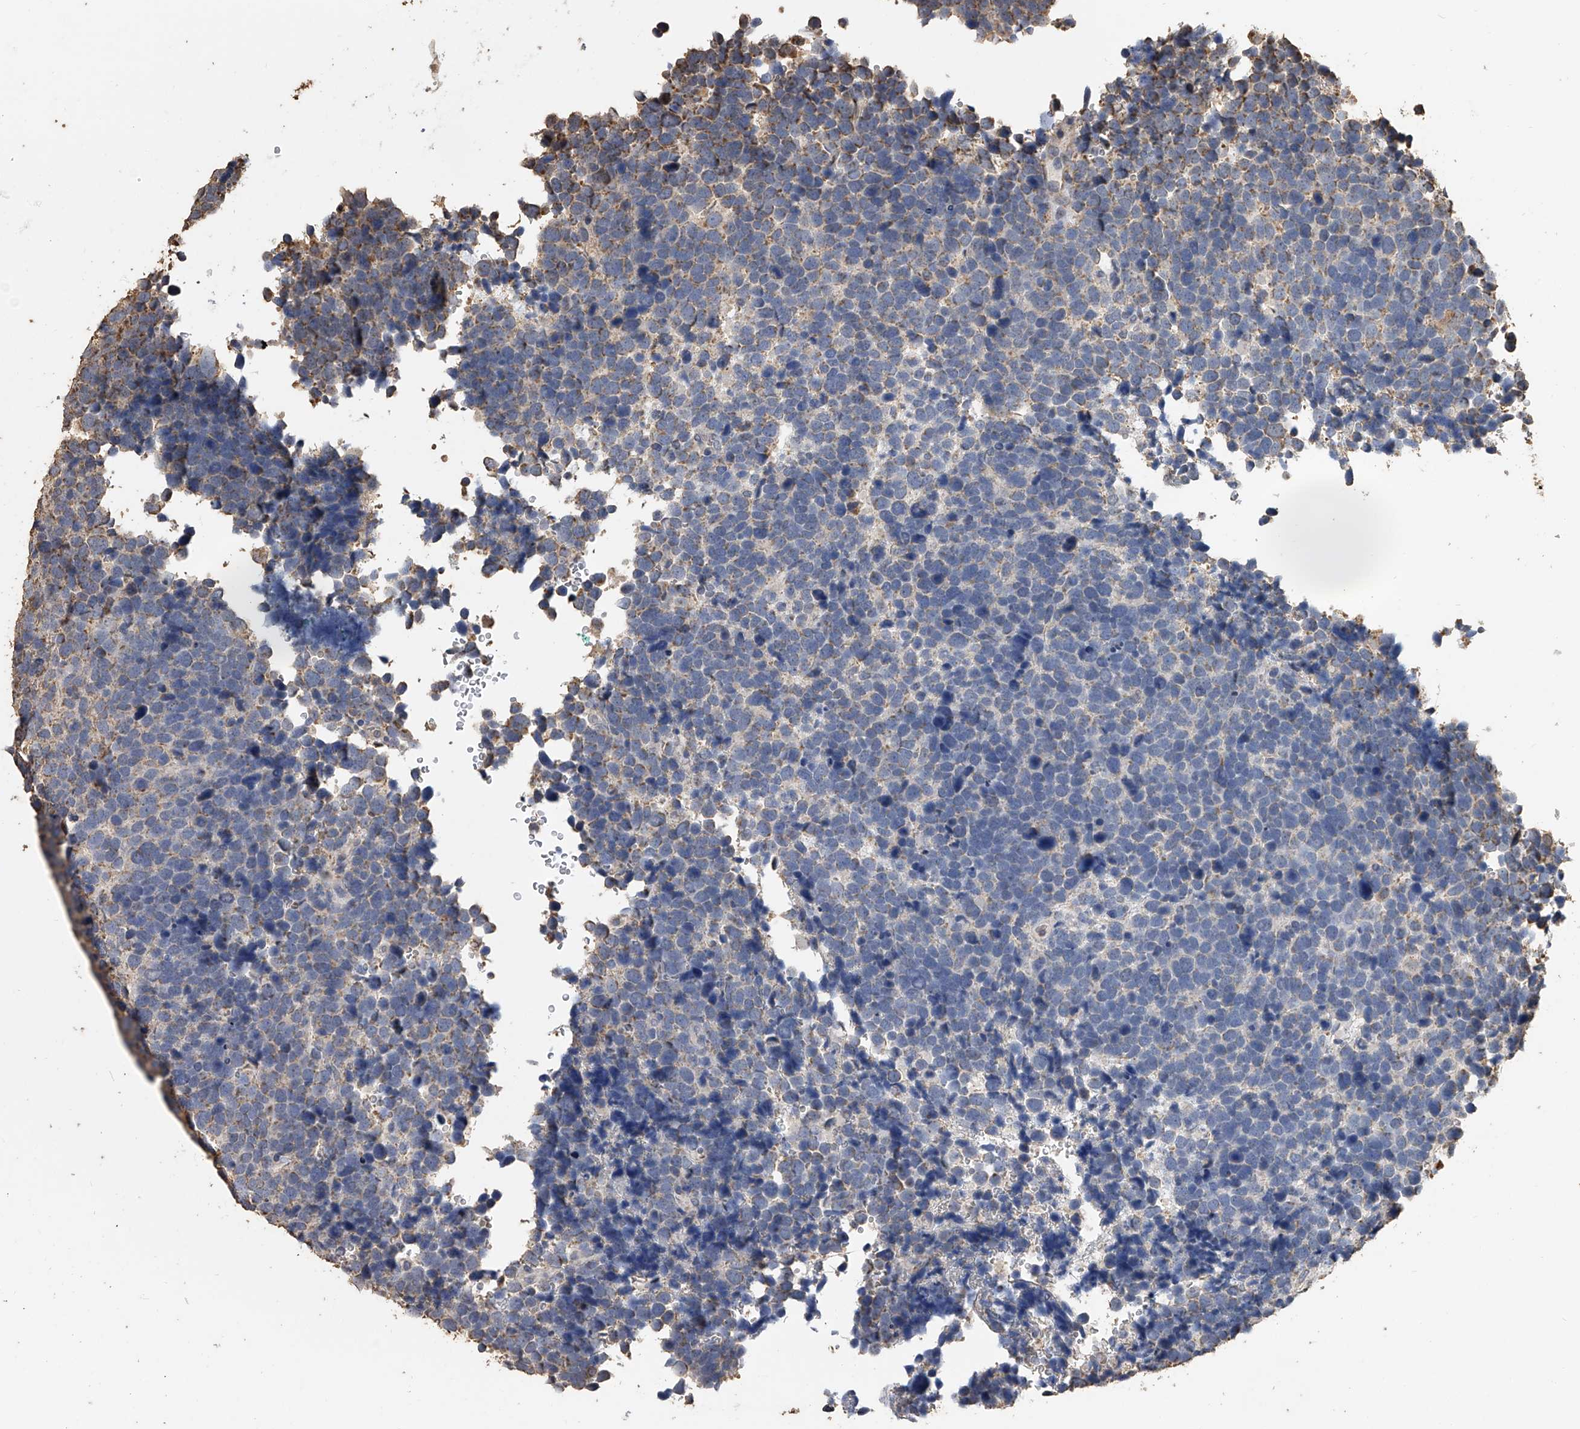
{"staining": {"intensity": "moderate", "quantity": "<25%", "location": "cytoplasmic/membranous"}, "tissue": "urothelial cancer", "cell_type": "Tumor cells", "image_type": "cancer", "snomed": [{"axis": "morphology", "description": "Urothelial carcinoma, High grade"}, {"axis": "topography", "description": "Urinary bladder"}], "caption": "Immunohistochemical staining of human urothelial cancer reveals low levels of moderate cytoplasmic/membranous protein staining in approximately <25% of tumor cells. The staining was performed using DAB, with brown indicating positive protein expression. Nuclei are stained blue with hematoxylin.", "gene": "MRPL28", "patient": {"sex": "female", "age": 82}}